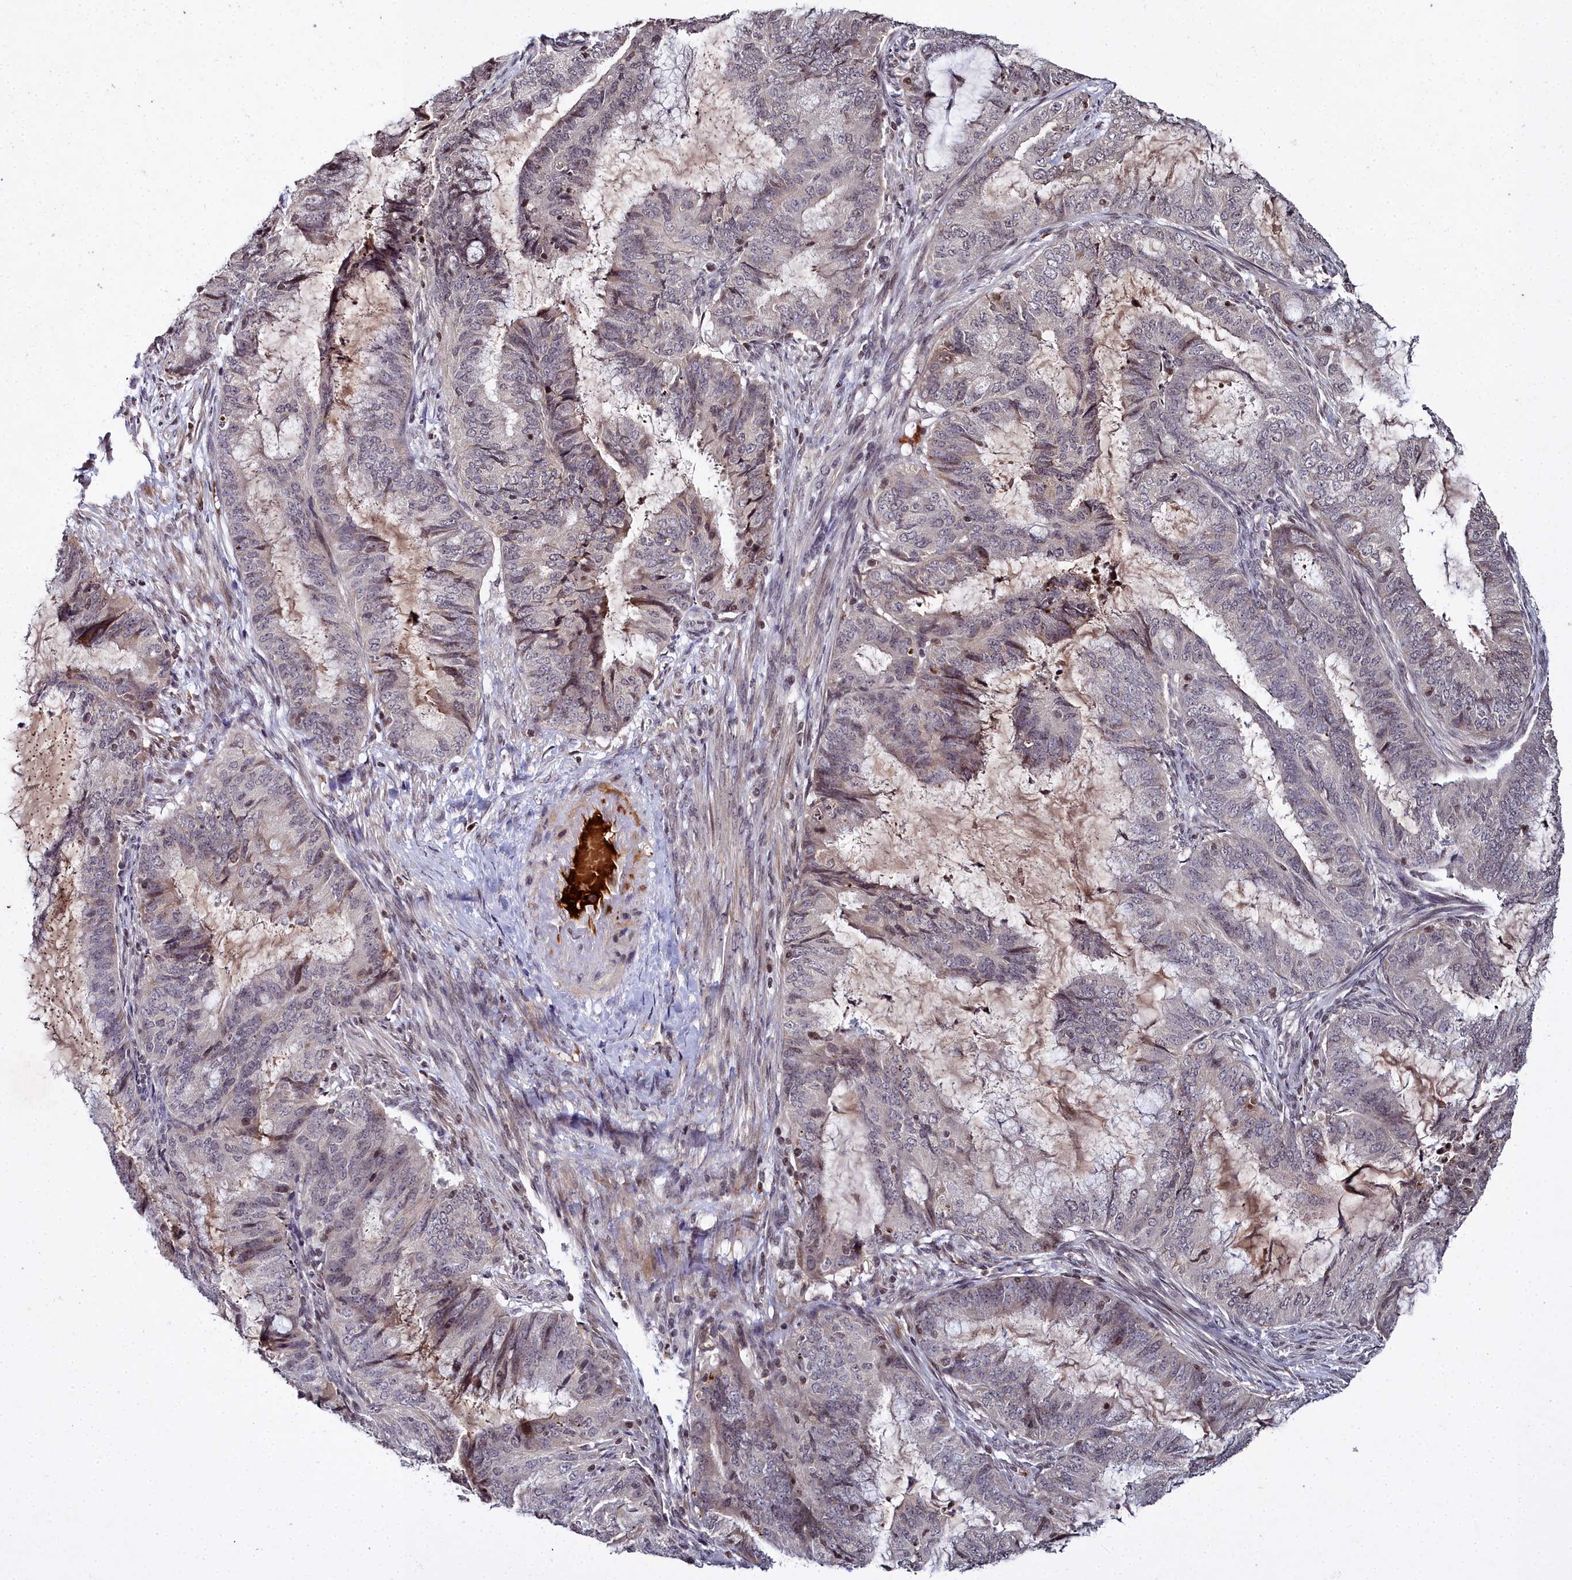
{"staining": {"intensity": "moderate", "quantity": "<25%", "location": "nuclear"}, "tissue": "endometrial cancer", "cell_type": "Tumor cells", "image_type": "cancer", "snomed": [{"axis": "morphology", "description": "Adenocarcinoma, NOS"}, {"axis": "topography", "description": "Endometrium"}], "caption": "This image exhibits endometrial cancer stained with immunohistochemistry to label a protein in brown. The nuclear of tumor cells show moderate positivity for the protein. Nuclei are counter-stained blue.", "gene": "FZD4", "patient": {"sex": "female", "age": 51}}